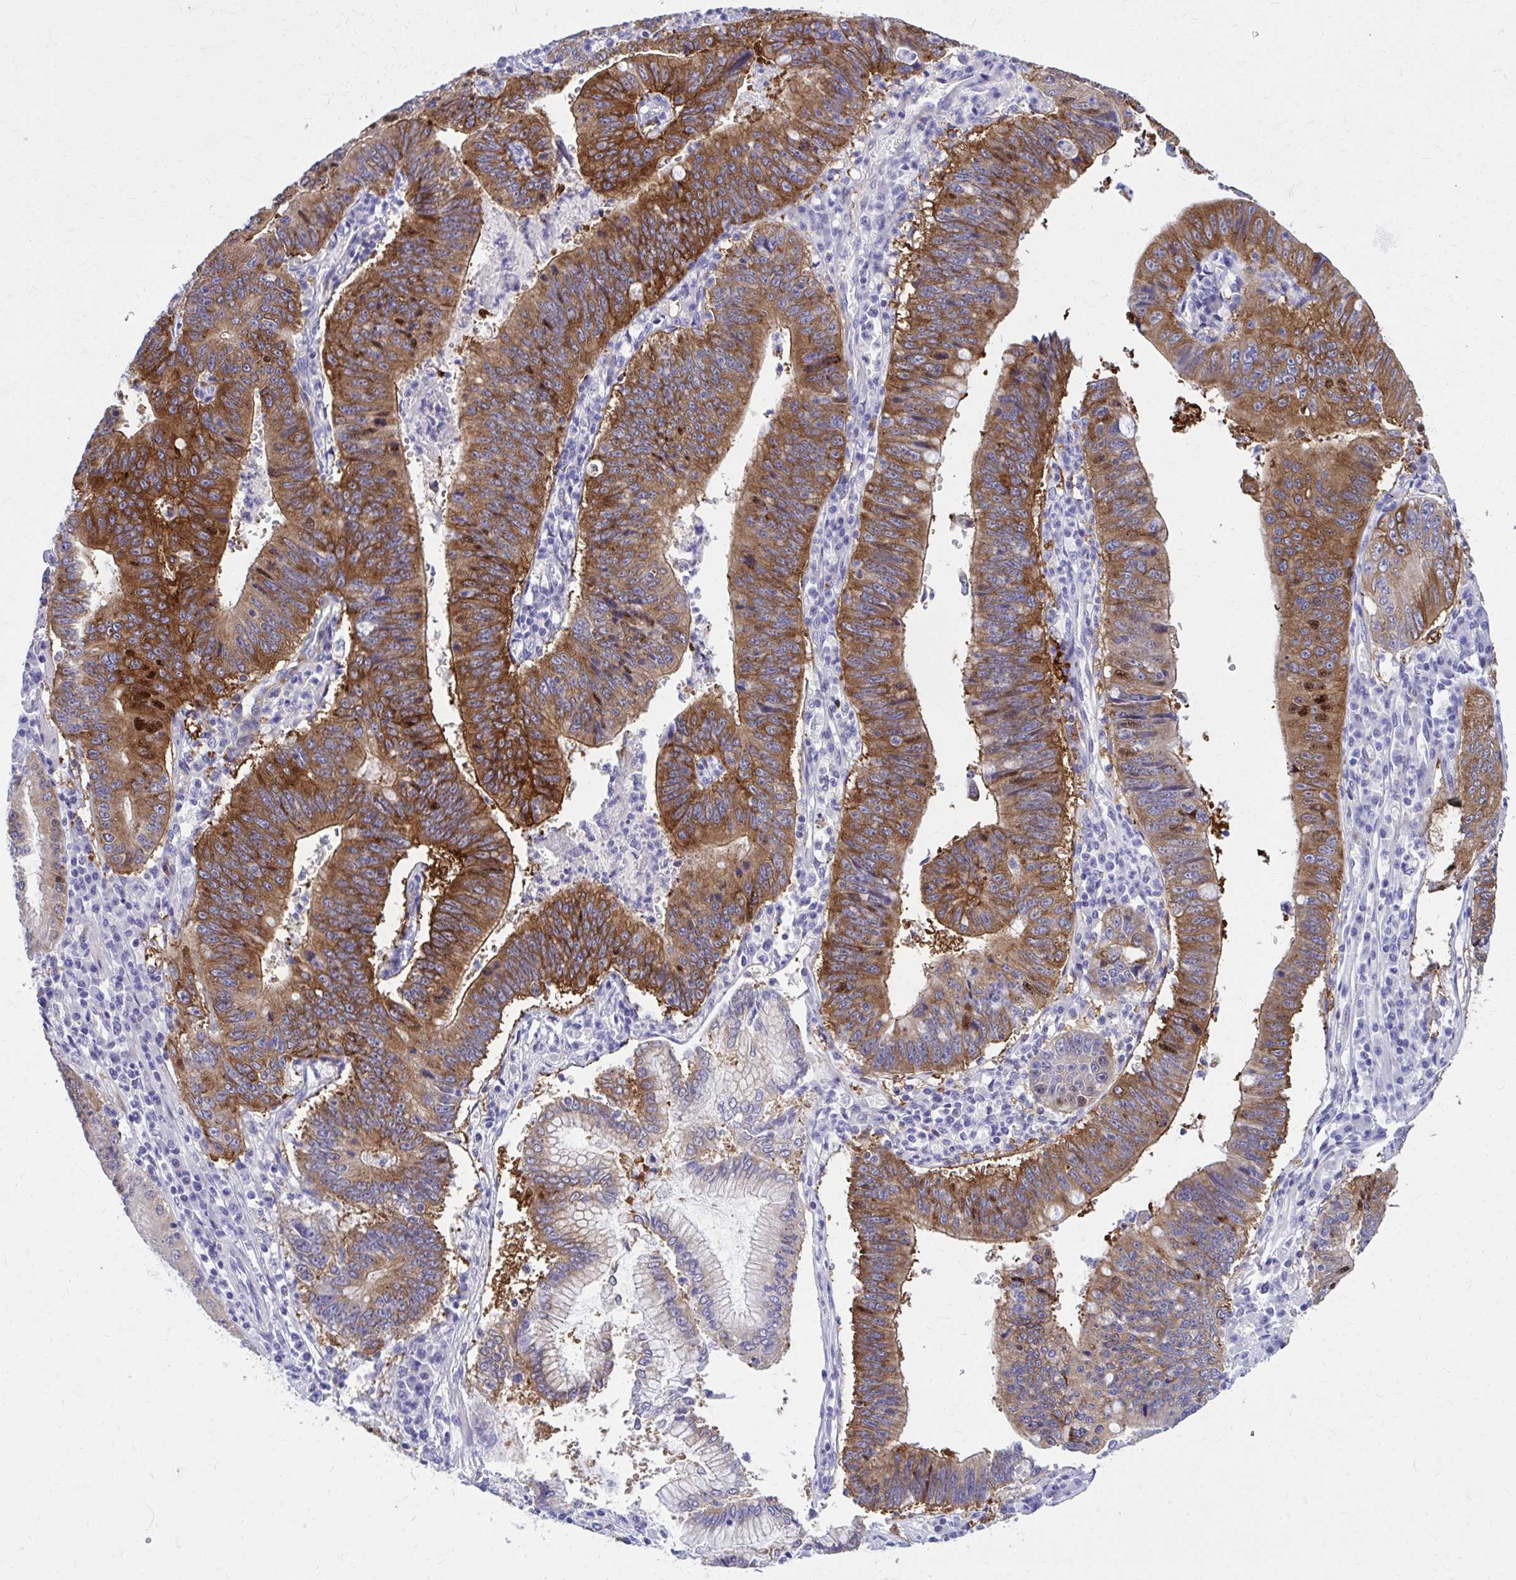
{"staining": {"intensity": "strong", "quantity": ">75%", "location": "cytoplasmic/membranous"}, "tissue": "stomach cancer", "cell_type": "Tumor cells", "image_type": "cancer", "snomed": [{"axis": "morphology", "description": "Adenocarcinoma, NOS"}, {"axis": "topography", "description": "Stomach"}], "caption": "Human adenocarcinoma (stomach) stained with a brown dye exhibits strong cytoplasmic/membranous positive staining in approximately >75% of tumor cells.", "gene": "EPB41L1", "patient": {"sex": "male", "age": 59}}